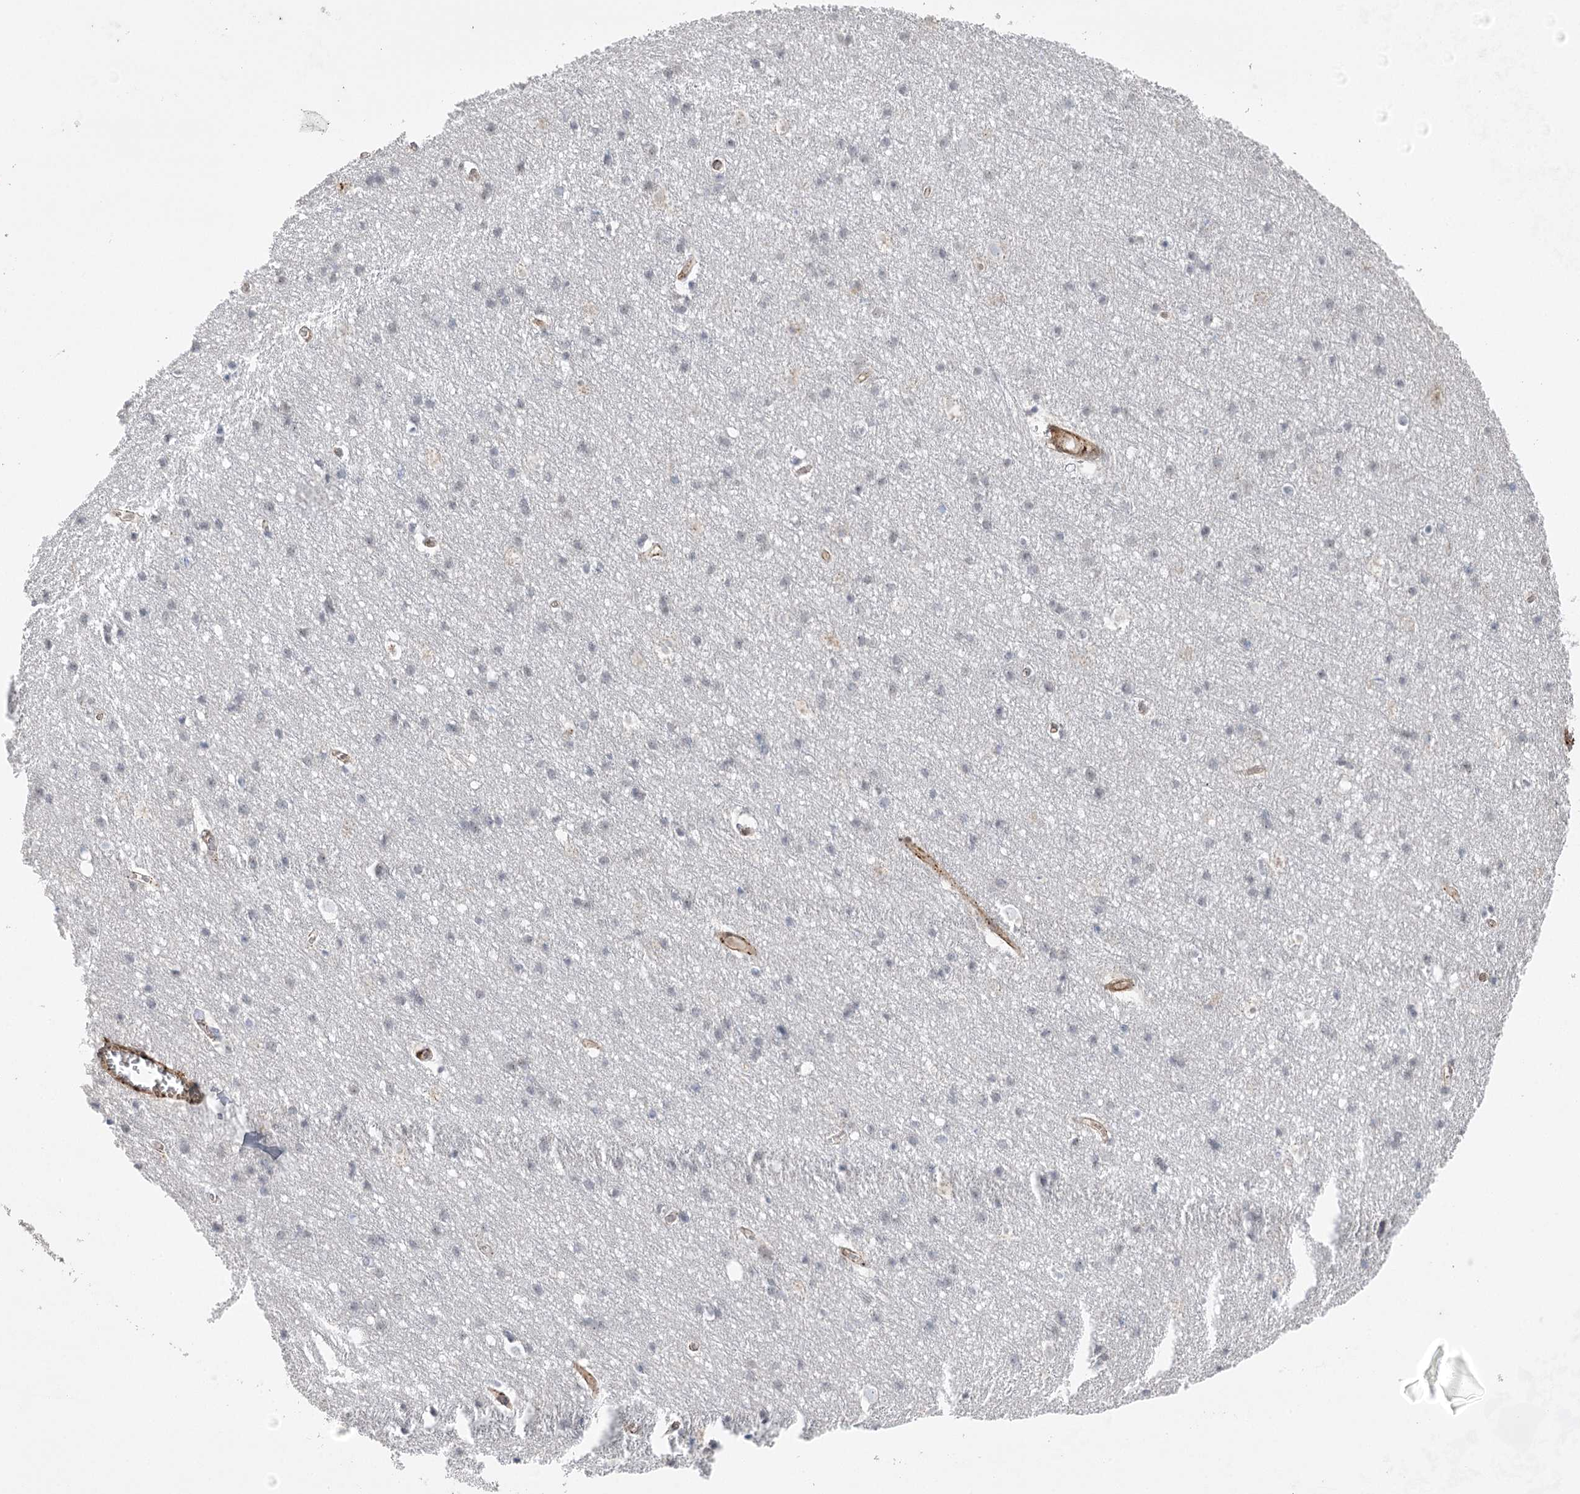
{"staining": {"intensity": "moderate", "quantity": ">75%", "location": "cytoplasmic/membranous"}, "tissue": "cerebral cortex", "cell_type": "Endothelial cells", "image_type": "normal", "snomed": [{"axis": "morphology", "description": "Normal tissue, NOS"}, {"axis": "topography", "description": "Cerebral cortex"}], "caption": "IHC (DAB) staining of unremarkable human cerebral cortex demonstrates moderate cytoplasmic/membranous protein positivity in approximately >75% of endothelial cells. The staining is performed using DAB (3,3'-diaminobenzidine) brown chromogen to label protein expression. The nuclei are counter-stained blue using hematoxylin.", "gene": "AMTN", "patient": {"sex": "male", "age": 54}}